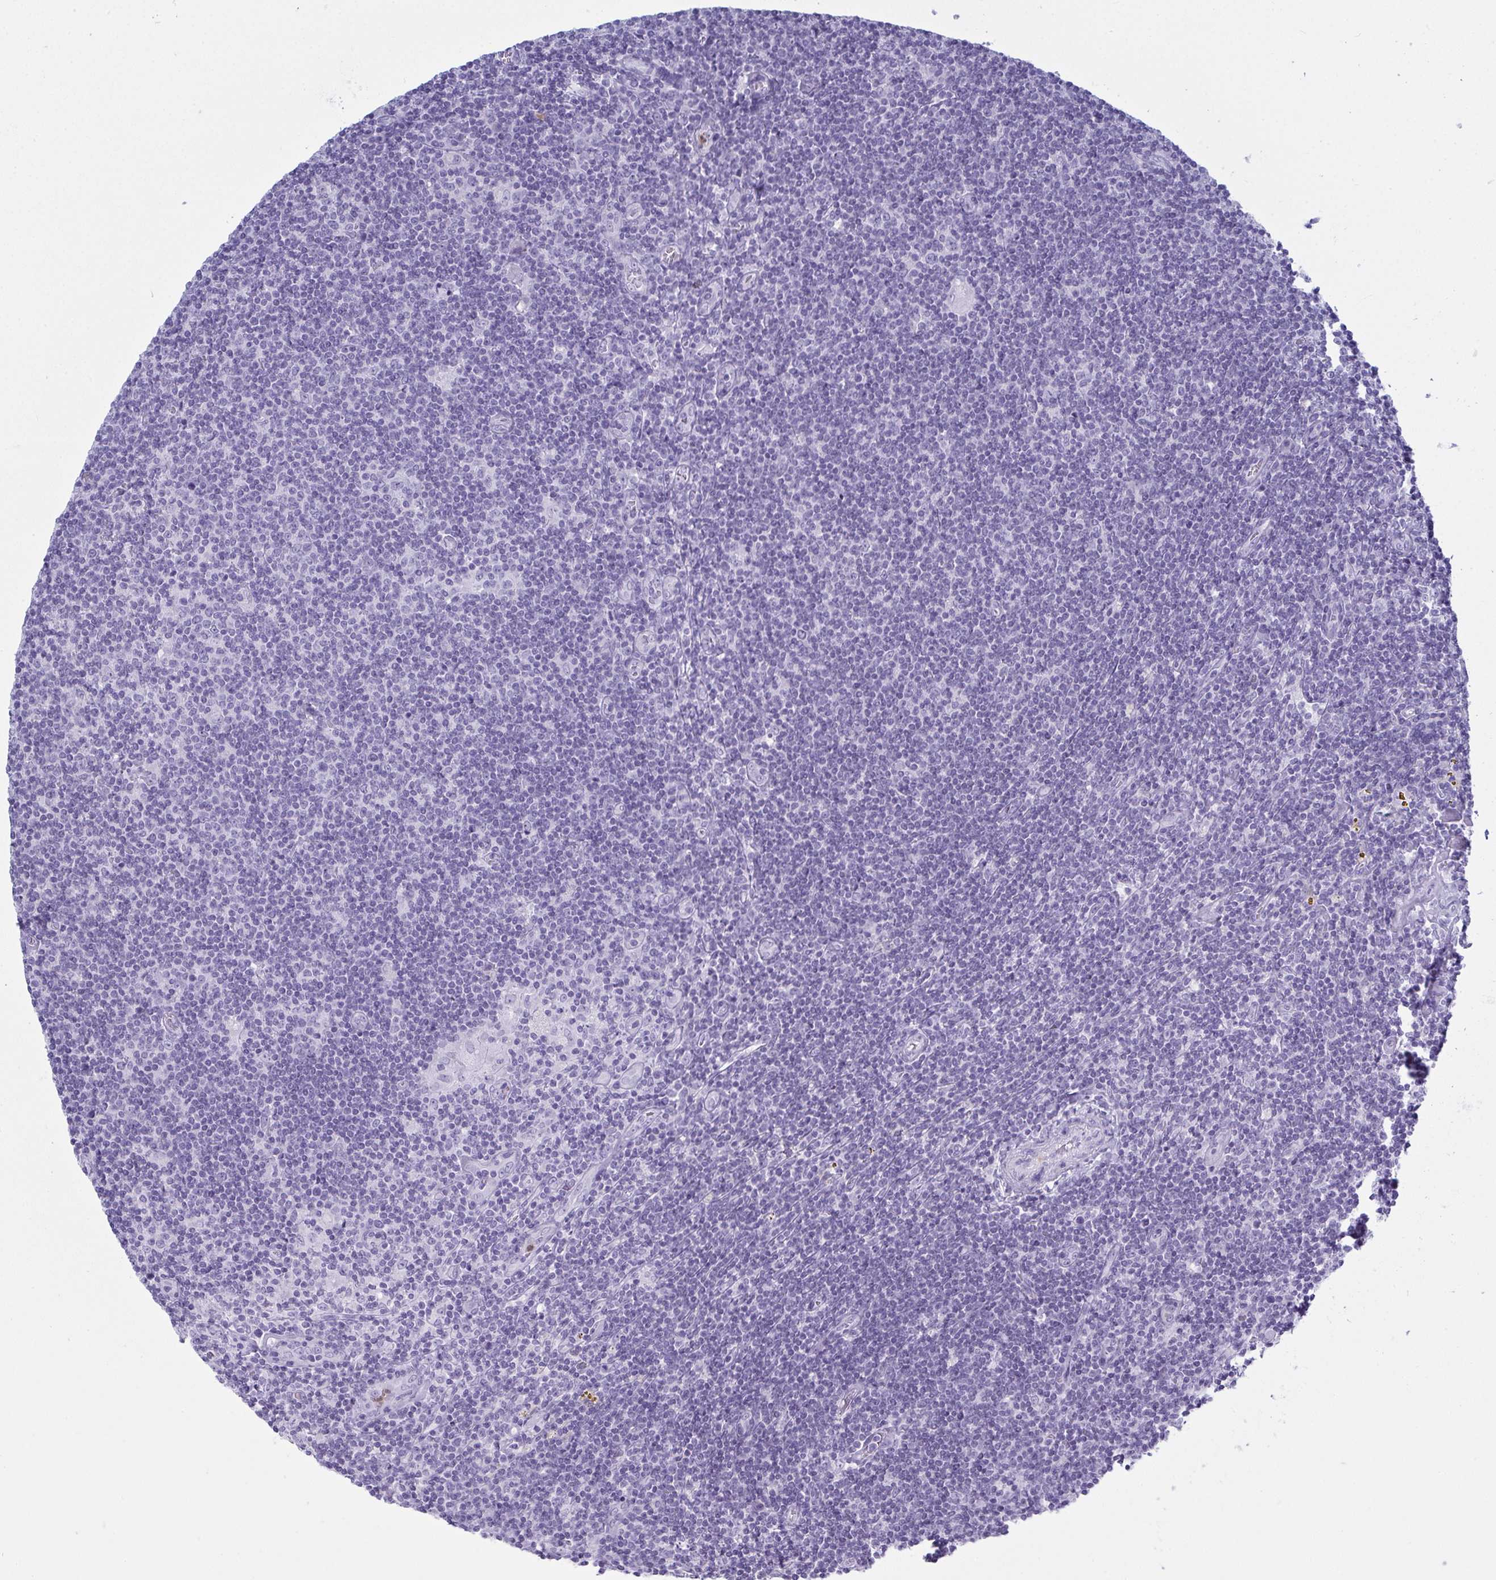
{"staining": {"intensity": "negative", "quantity": "none", "location": "none"}, "tissue": "lymphoma", "cell_type": "Tumor cells", "image_type": "cancer", "snomed": [{"axis": "morphology", "description": "Hodgkin's disease, NOS"}, {"axis": "topography", "description": "Lymph node"}], "caption": "Micrograph shows no significant protein positivity in tumor cells of Hodgkin's disease. (DAB immunohistochemistry (IHC) visualized using brightfield microscopy, high magnification).", "gene": "SERPINB10", "patient": {"sex": "male", "age": 40}}